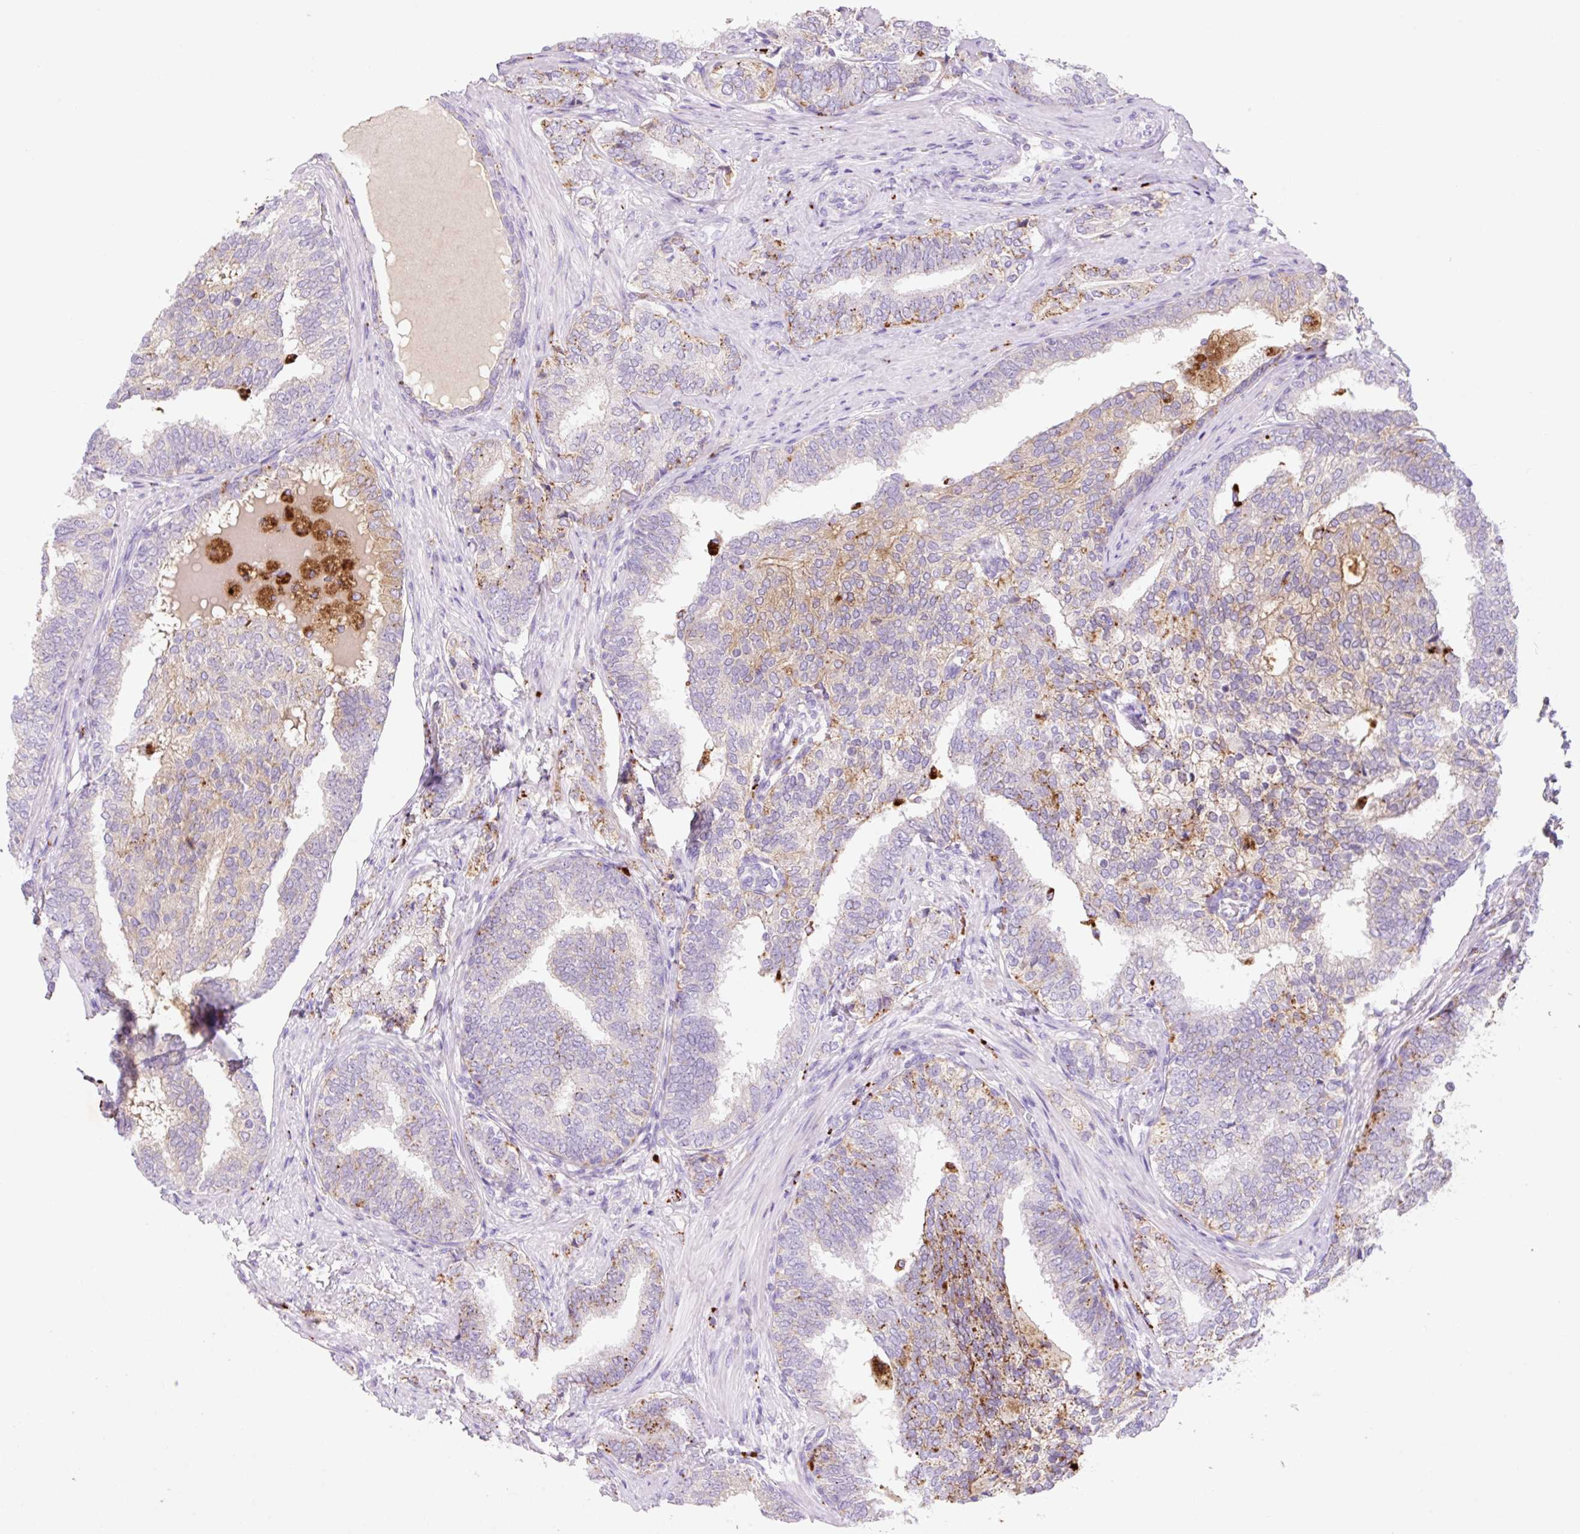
{"staining": {"intensity": "moderate", "quantity": "<25%", "location": "cytoplasmic/membranous"}, "tissue": "prostate cancer", "cell_type": "Tumor cells", "image_type": "cancer", "snomed": [{"axis": "morphology", "description": "Adenocarcinoma, High grade"}, {"axis": "topography", "description": "Prostate"}], "caption": "Prostate cancer tissue demonstrates moderate cytoplasmic/membranous expression in approximately <25% of tumor cells, visualized by immunohistochemistry.", "gene": "HEXA", "patient": {"sex": "male", "age": 72}}